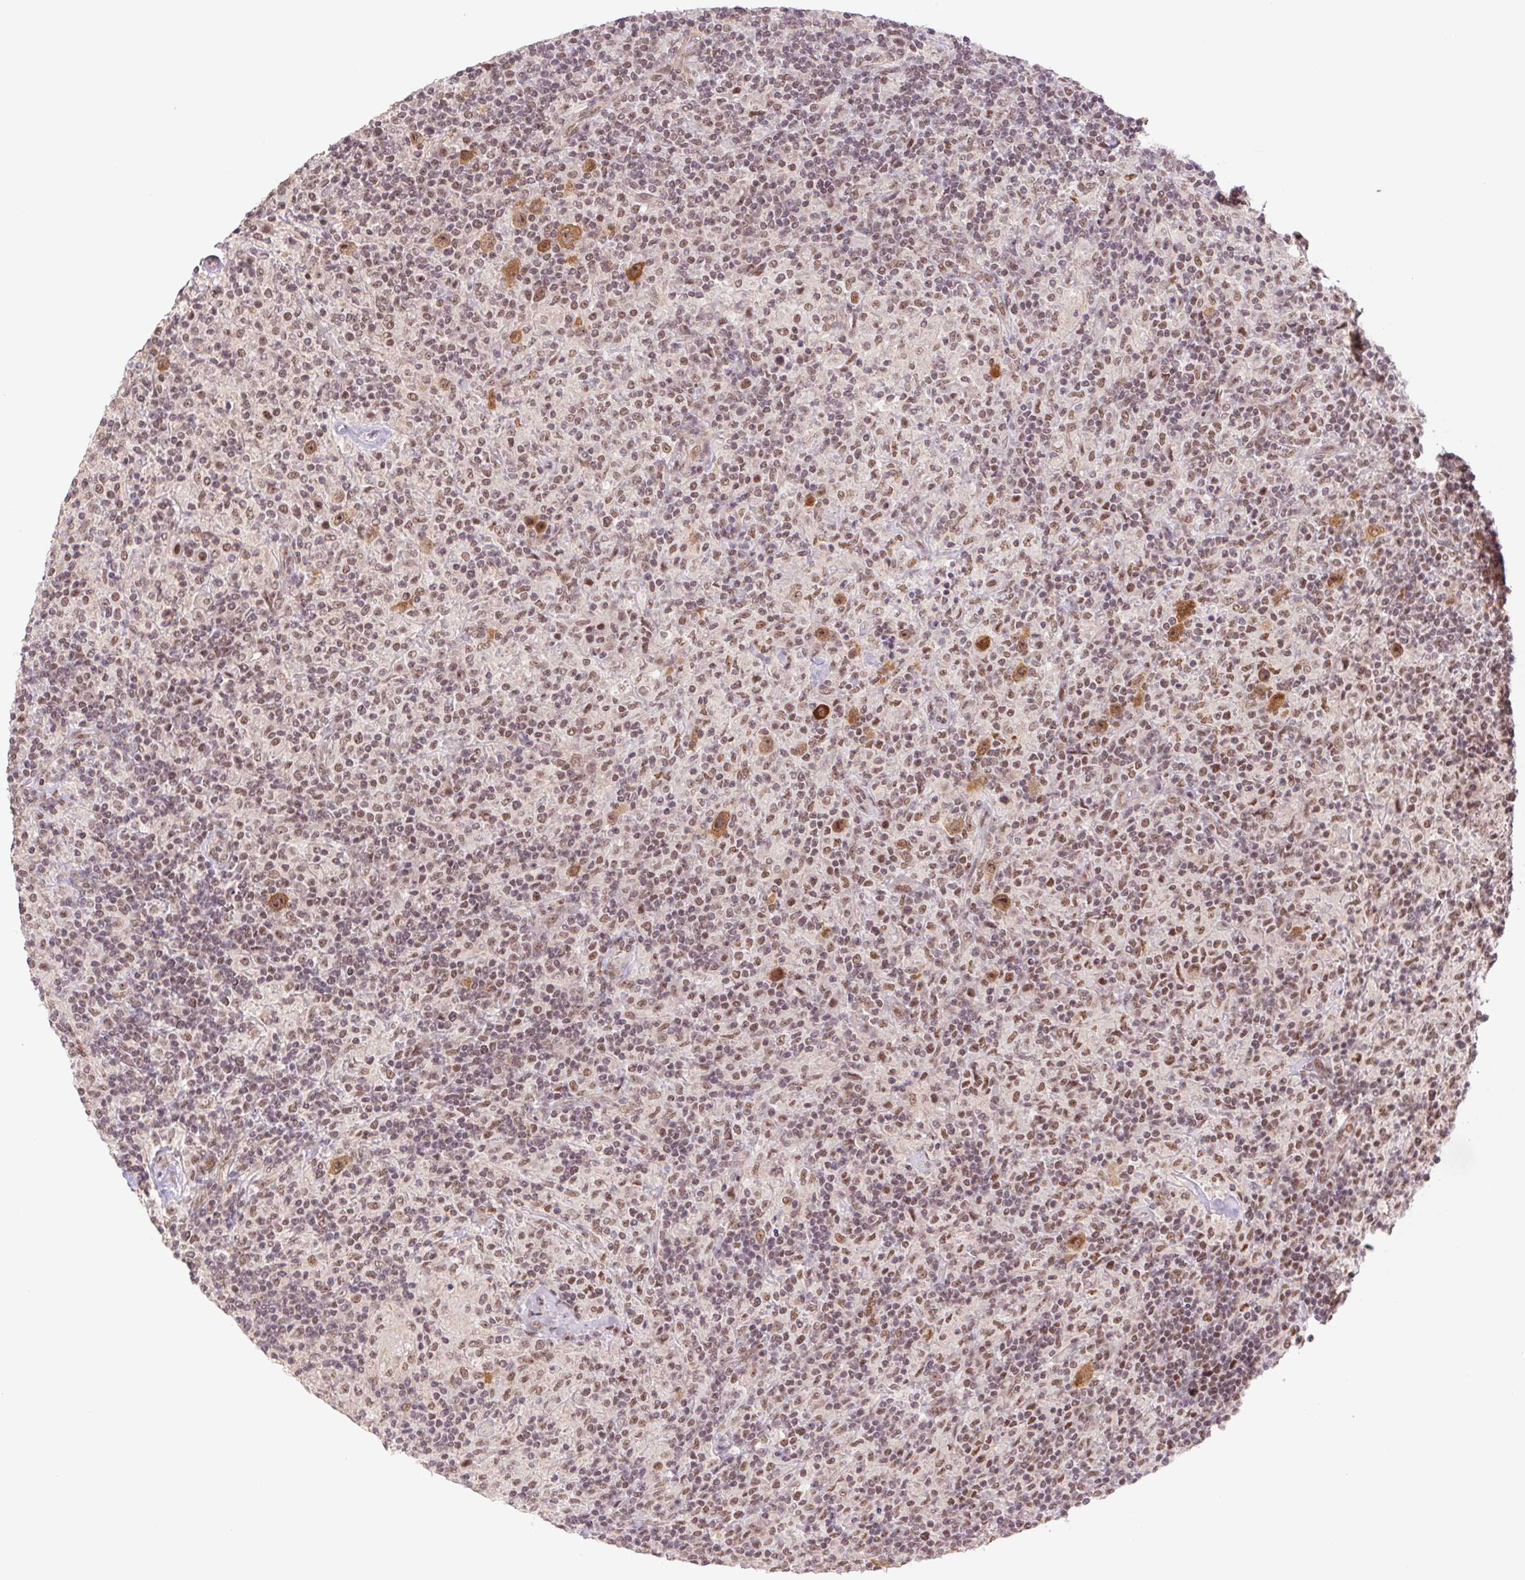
{"staining": {"intensity": "moderate", "quantity": ">75%", "location": "cytoplasmic/membranous,nuclear"}, "tissue": "lymphoma", "cell_type": "Tumor cells", "image_type": "cancer", "snomed": [{"axis": "morphology", "description": "Hodgkin's disease, NOS"}, {"axis": "topography", "description": "Lymph node"}], "caption": "Protein staining demonstrates moderate cytoplasmic/membranous and nuclear positivity in approximately >75% of tumor cells in lymphoma. (Brightfield microscopy of DAB IHC at high magnification).", "gene": "CWC25", "patient": {"sex": "male", "age": 70}}